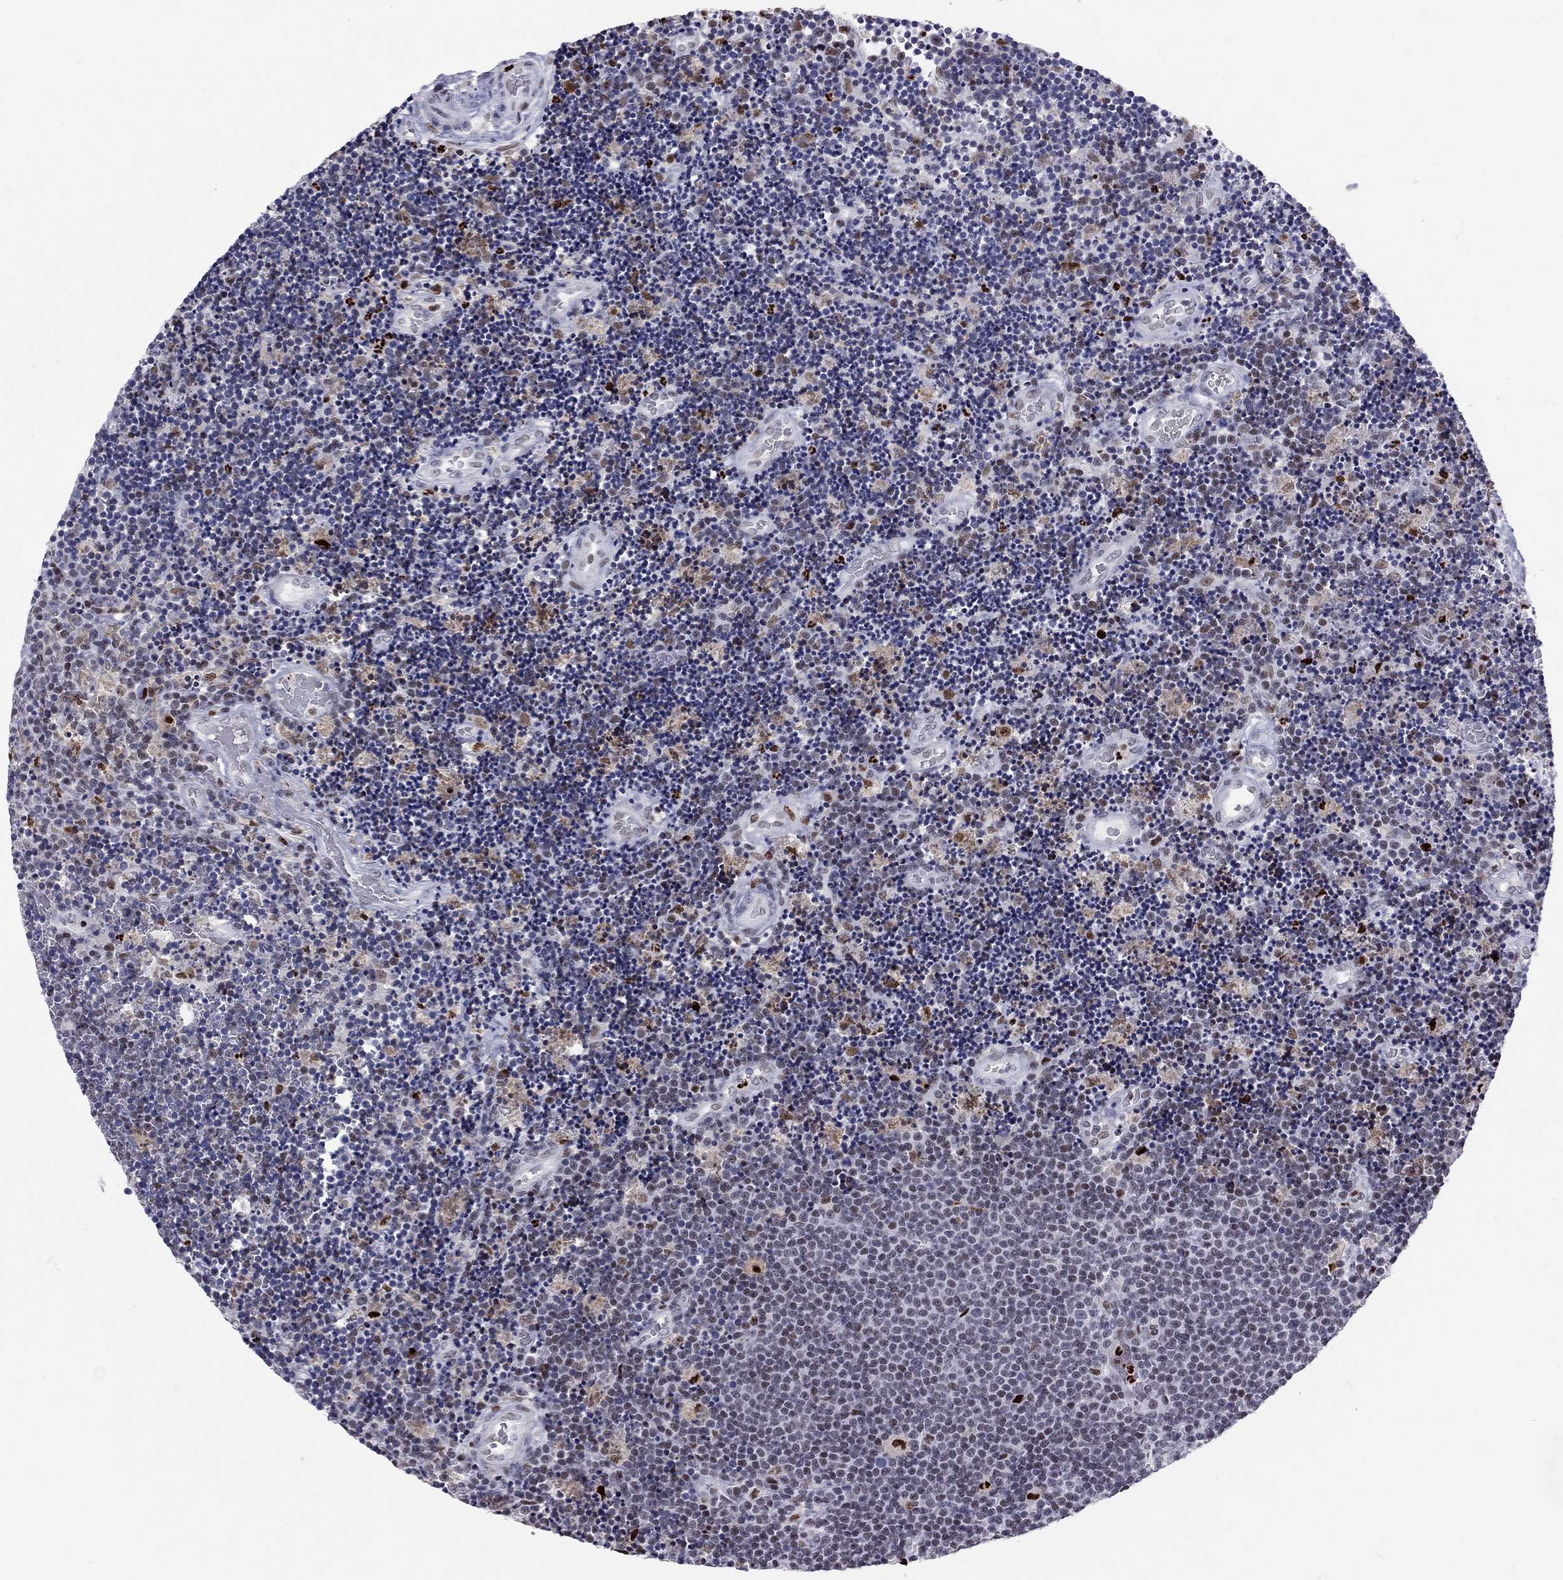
{"staining": {"intensity": "moderate", "quantity": "<25%", "location": "nuclear"}, "tissue": "lymphoma", "cell_type": "Tumor cells", "image_type": "cancer", "snomed": [{"axis": "morphology", "description": "Malignant lymphoma, non-Hodgkin's type, Low grade"}, {"axis": "topography", "description": "Brain"}], "caption": "Immunohistochemical staining of human malignant lymphoma, non-Hodgkin's type (low-grade) displays low levels of moderate nuclear positivity in approximately <25% of tumor cells. (Stains: DAB in brown, nuclei in blue, Microscopy: brightfield microscopy at high magnification).", "gene": "PCGF3", "patient": {"sex": "female", "age": 66}}